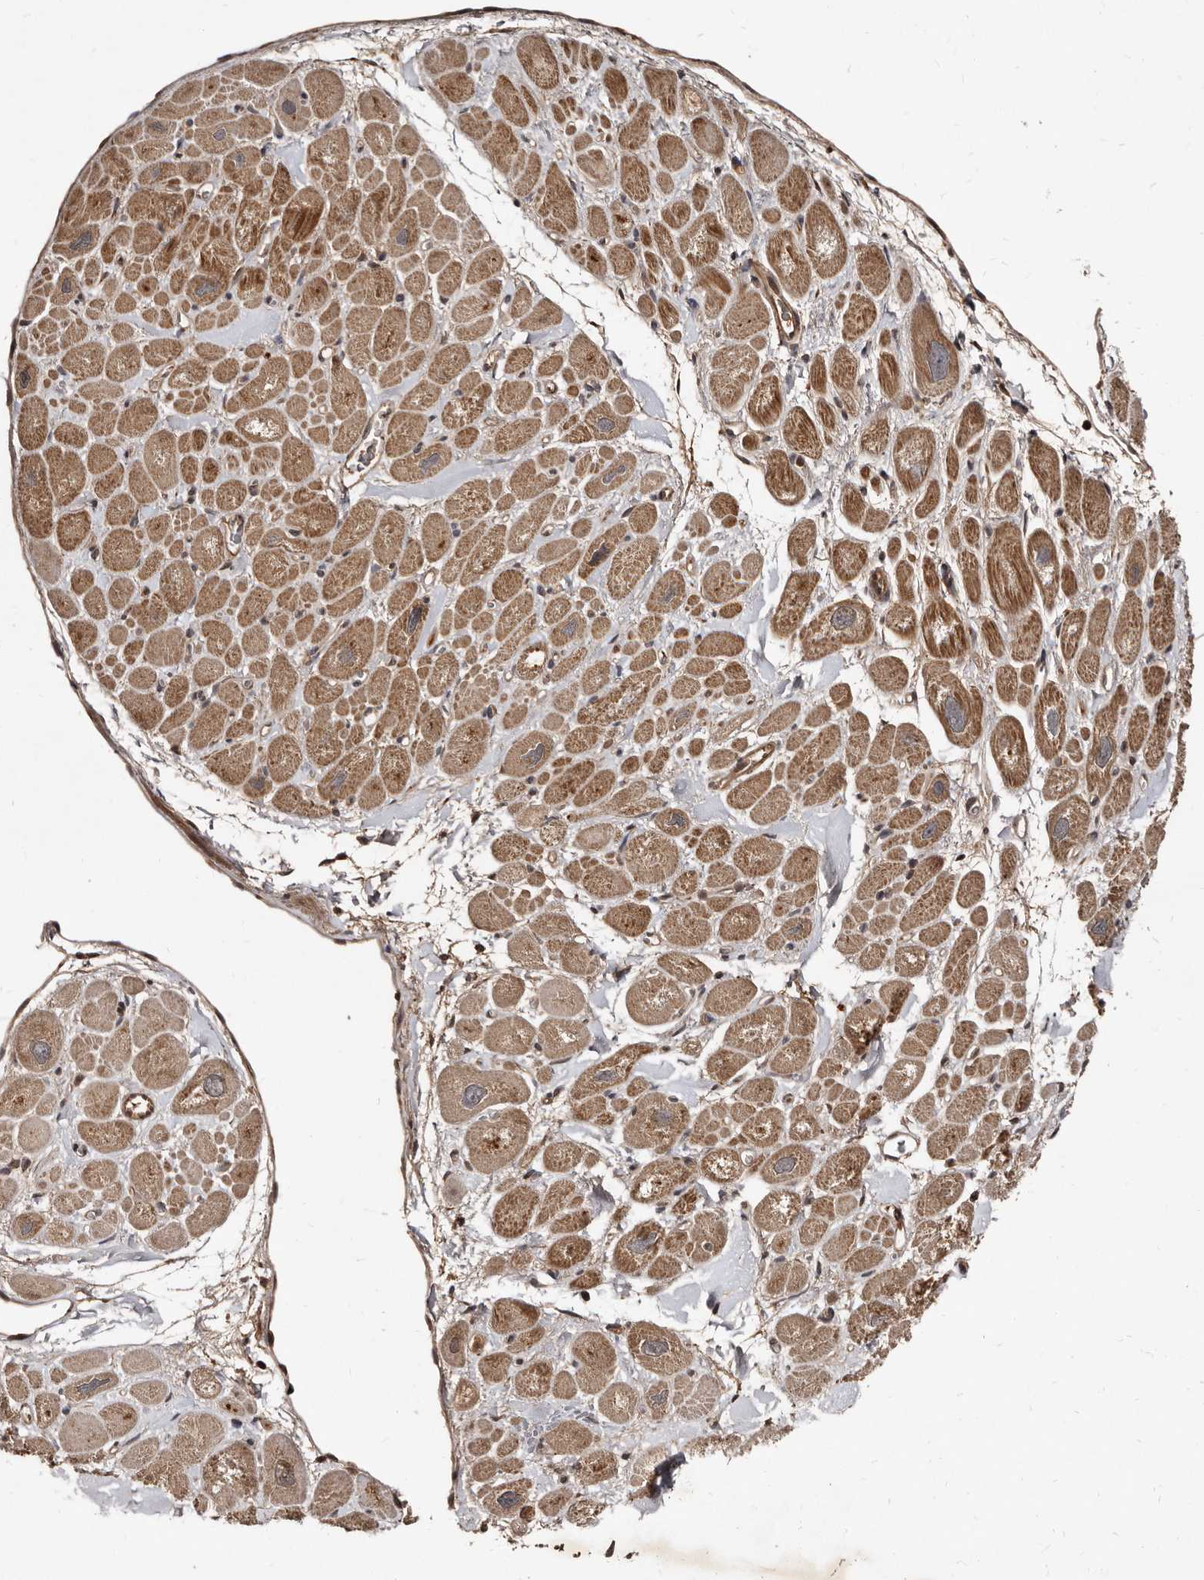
{"staining": {"intensity": "moderate", "quantity": ">75%", "location": "cytoplasmic/membranous"}, "tissue": "heart muscle", "cell_type": "Cardiomyocytes", "image_type": "normal", "snomed": [{"axis": "morphology", "description": "Normal tissue, NOS"}, {"axis": "topography", "description": "Heart"}], "caption": "A brown stain highlights moderate cytoplasmic/membranous staining of a protein in cardiomyocytes of benign heart muscle. (DAB (3,3'-diaminobenzidine) = brown stain, brightfield microscopy at high magnification).", "gene": "PMVK", "patient": {"sex": "male", "age": 49}}